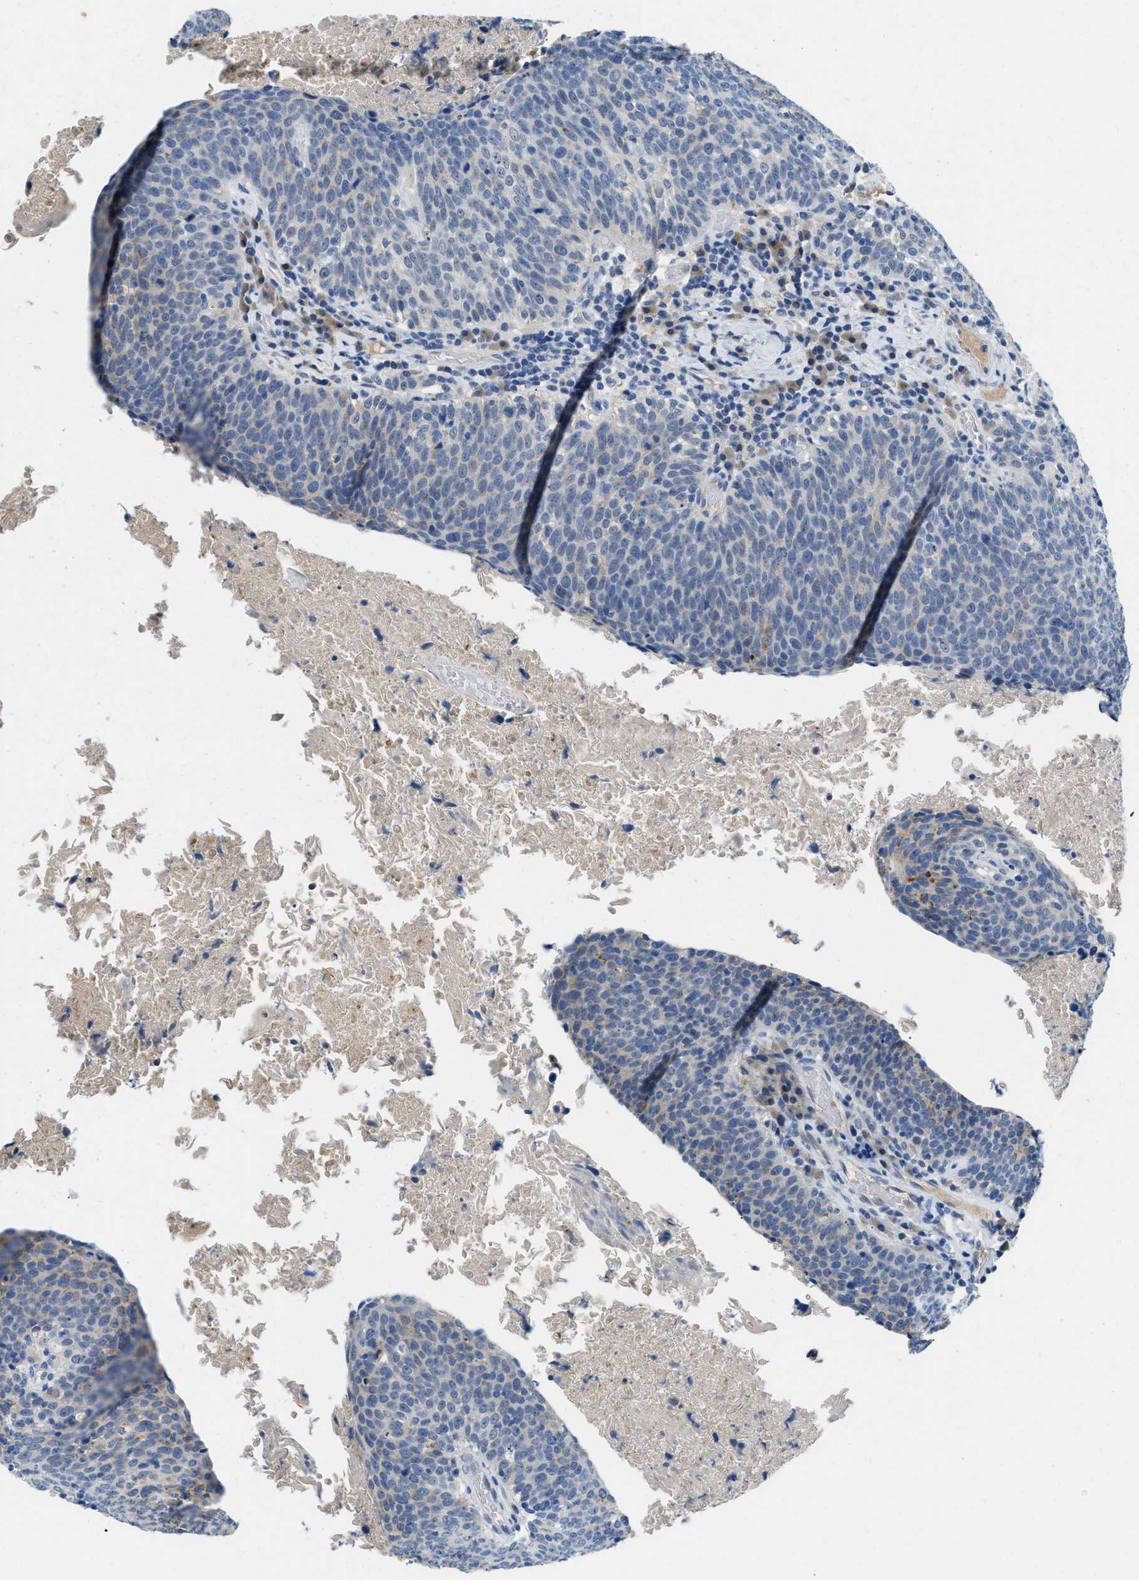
{"staining": {"intensity": "weak", "quantity": "25%-75%", "location": "cytoplasmic/membranous"}, "tissue": "head and neck cancer", "cell_type": "Tumor cells", "image_type": "cancer", "snomed": [{"axis": "morphology", "description": "Squamous cell carcinoma, NOS"}, {"axis": "morphology", "description": "Squamous cell carcinoma, metastatic, NOS"}, {"axis": "topography", "description": "Lymph node"}, {"axis": "topography", "description": "Head-Neck"}], "caption": "Head and neck squamous cell carcinoma stained with a protein marker displays weak staining in tumor cells.", "gene": "TSPAN3", "patient": {"sex": "male", "age": 62}}